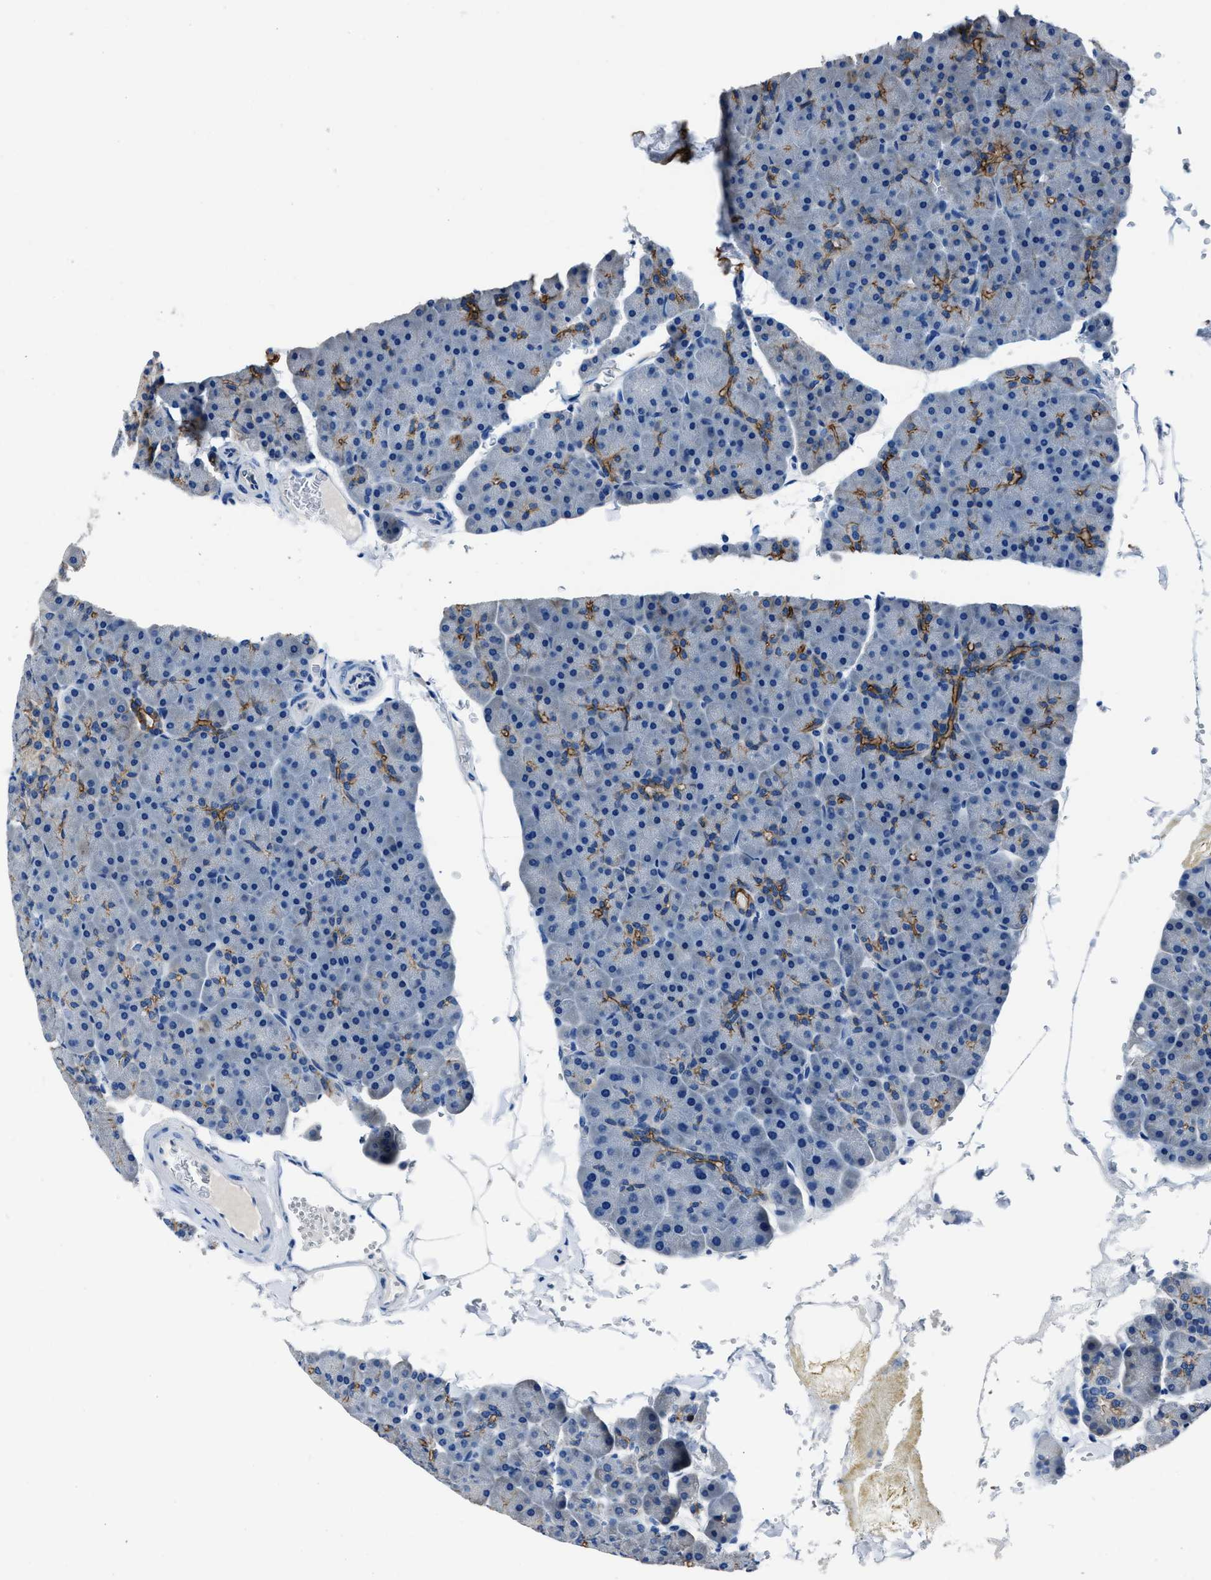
{"staining": {"intensity": "moderate", "quantity": "<25%", "location": "cytoplasmic/membranous"}, "tissue": "pancreas", "cell_type": "Exocrine glandular cells", "image_type": "normal", "snomed": [{"axis": "morphology", "description": "Normal tissue, NOS"}, {"axis": "topography", "description": "Pancreas"}], "caption": "Exocrine glandular cells reveal low levels of moderate cytoplasmic/membranous staining in about <25% of cells in normal pancreas.", "gene": "LMO7", "patient": {"sex": "male", "age": 35}}